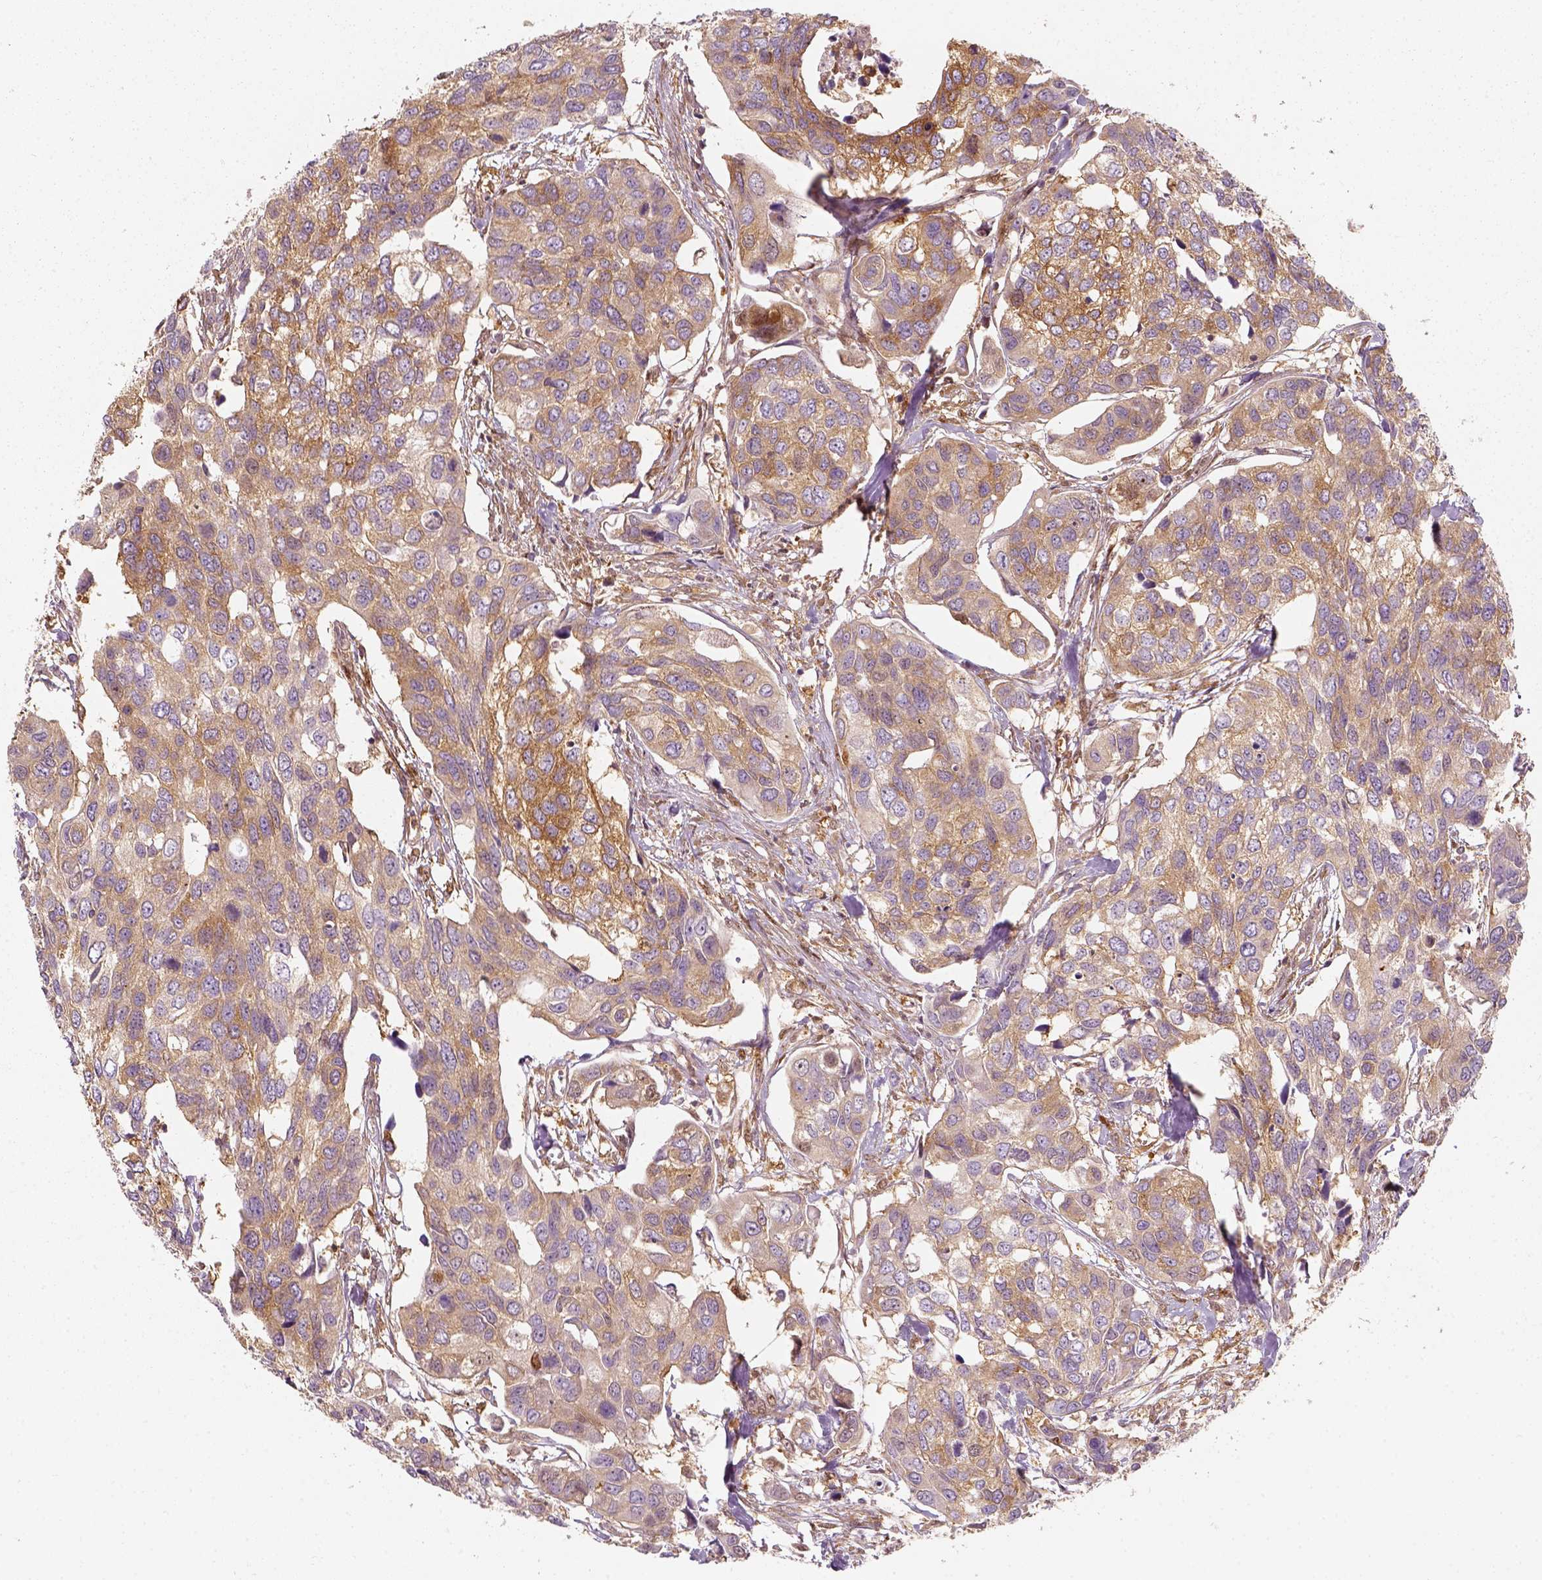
{"staining": {"intensity": "moderate", "quantity": ">75%", "location": "cytoplasmic/membranous"}, "tissue": "urothelial cancer", "cell_type": "Tumor cells", "image_type": "cancer", "snomed": [{"axis": "morphology", "description": "Urothelial carcinoma, High grade"}, {"axis": "topography", "description": "Urinary bladder"}], "caption": "Urothelial cancer stained for a protein demonstrates moderate cytoplasmic/membranous positivity in tumor cells. Using DAB (3,3'-diaminobenzidine) (brown) and hematoxylin (blue) stains, captured at high magnification using brightfield microscopy.", "gene": "SQSTM1", "patient": {"sex": "male", "age": 60}}